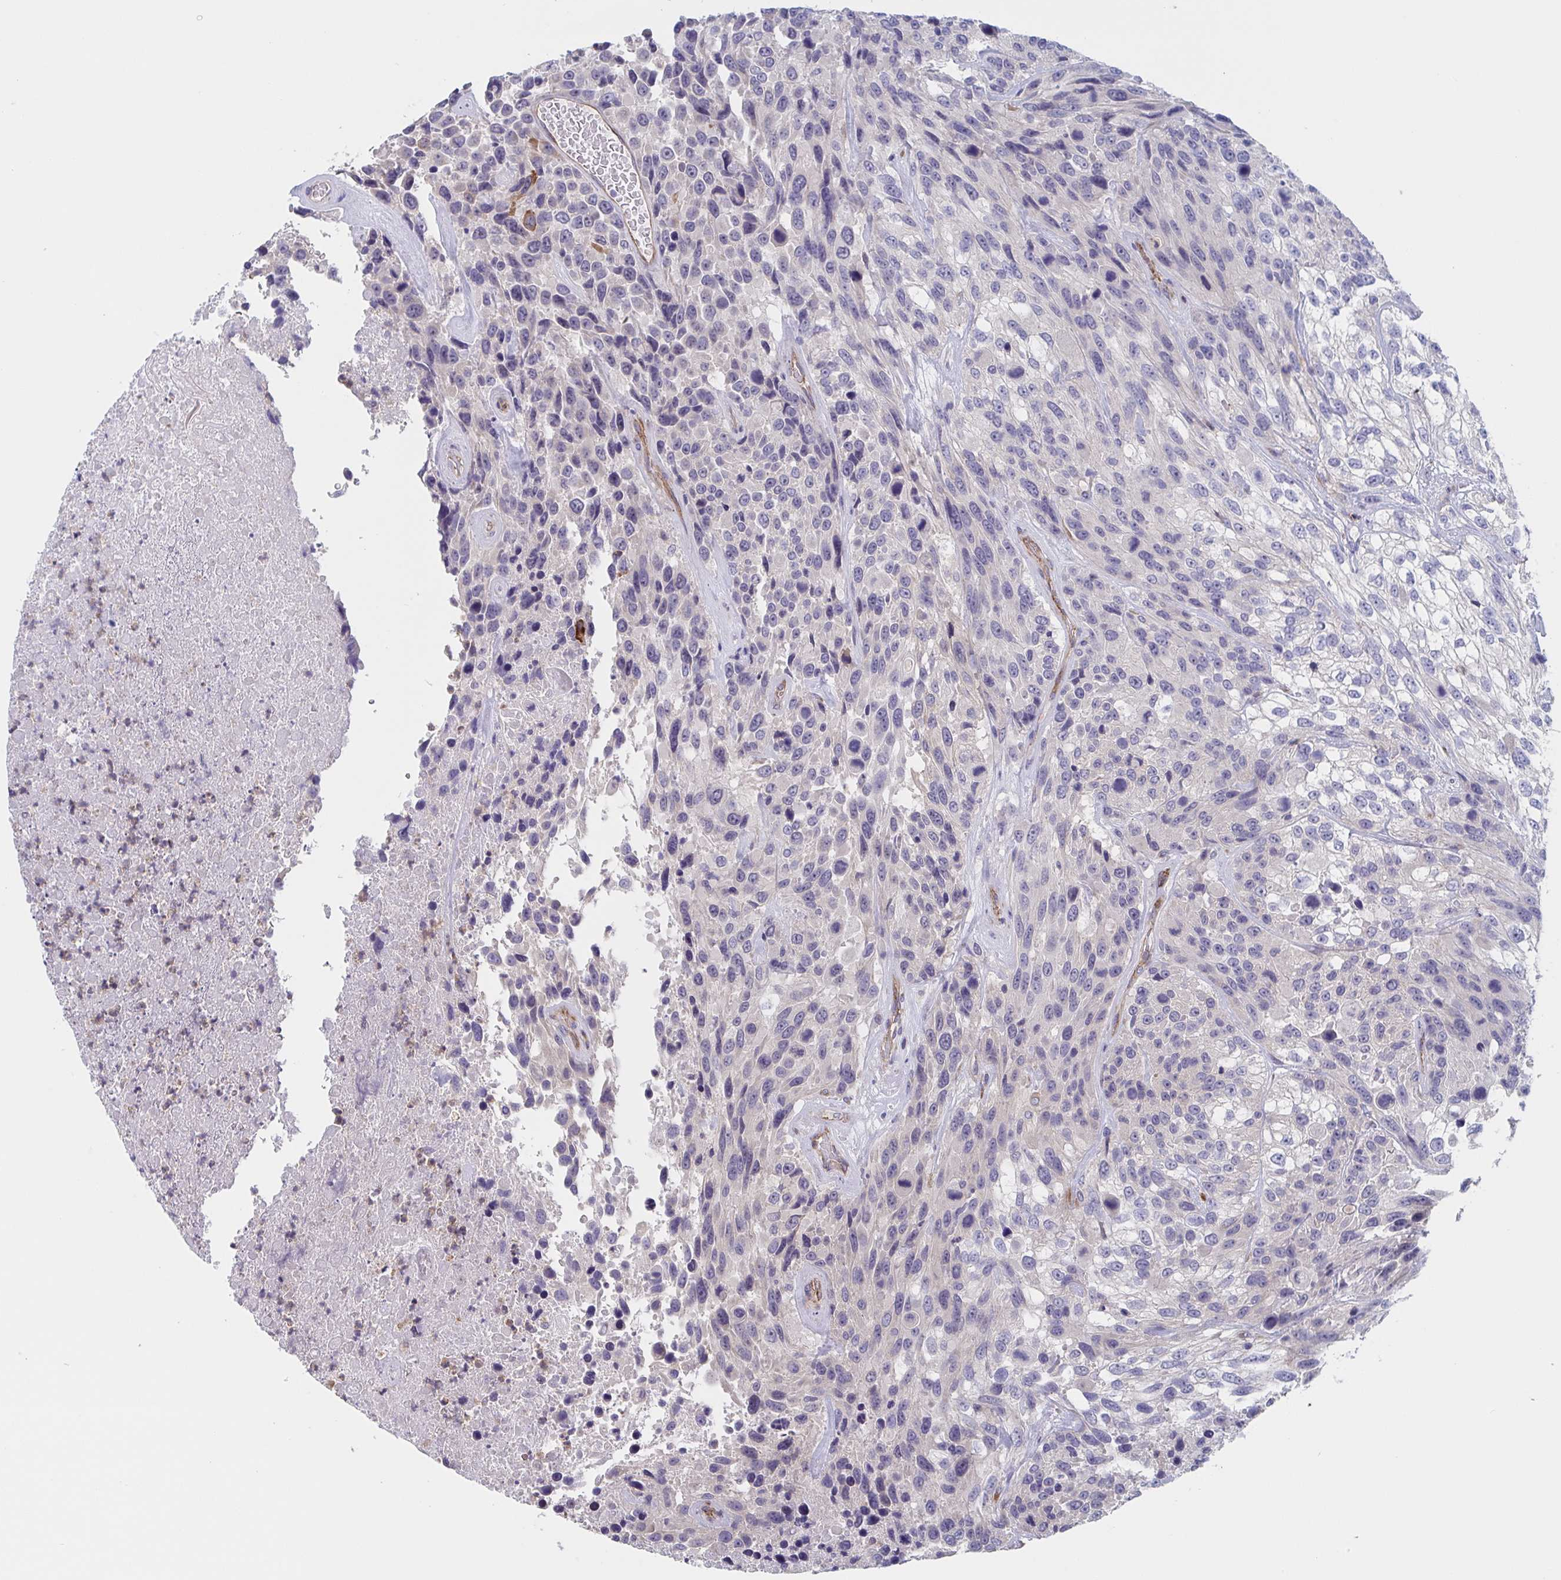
{"staining": {"intensity": "negative", "quantity": "none", "location": "none"}, "tissue": "urothelial cancer", "cell_type": "Tumor cells", "image_type": "cancer", "snomed": [{"axis": "morphology", "description": "Urothelial carcinoma, High grade"}, {"axis": "topography", "description": "Urinary bladder"}], "caption": "High magnification brightfield microscopy of high-grade urothelial carcinoma stained with DAB (3,3'-diaminobenzidine) (brown) and counterstained with hematoxylin (blue): tumor cells show no significant staining. (Stains: DAB immunohistochemistry with hematoxylin counter stain, Microscopy: brightfield microscopy at high magnification).", "gene": "ST14", "patient": {"sex": "female", "age": 70}}